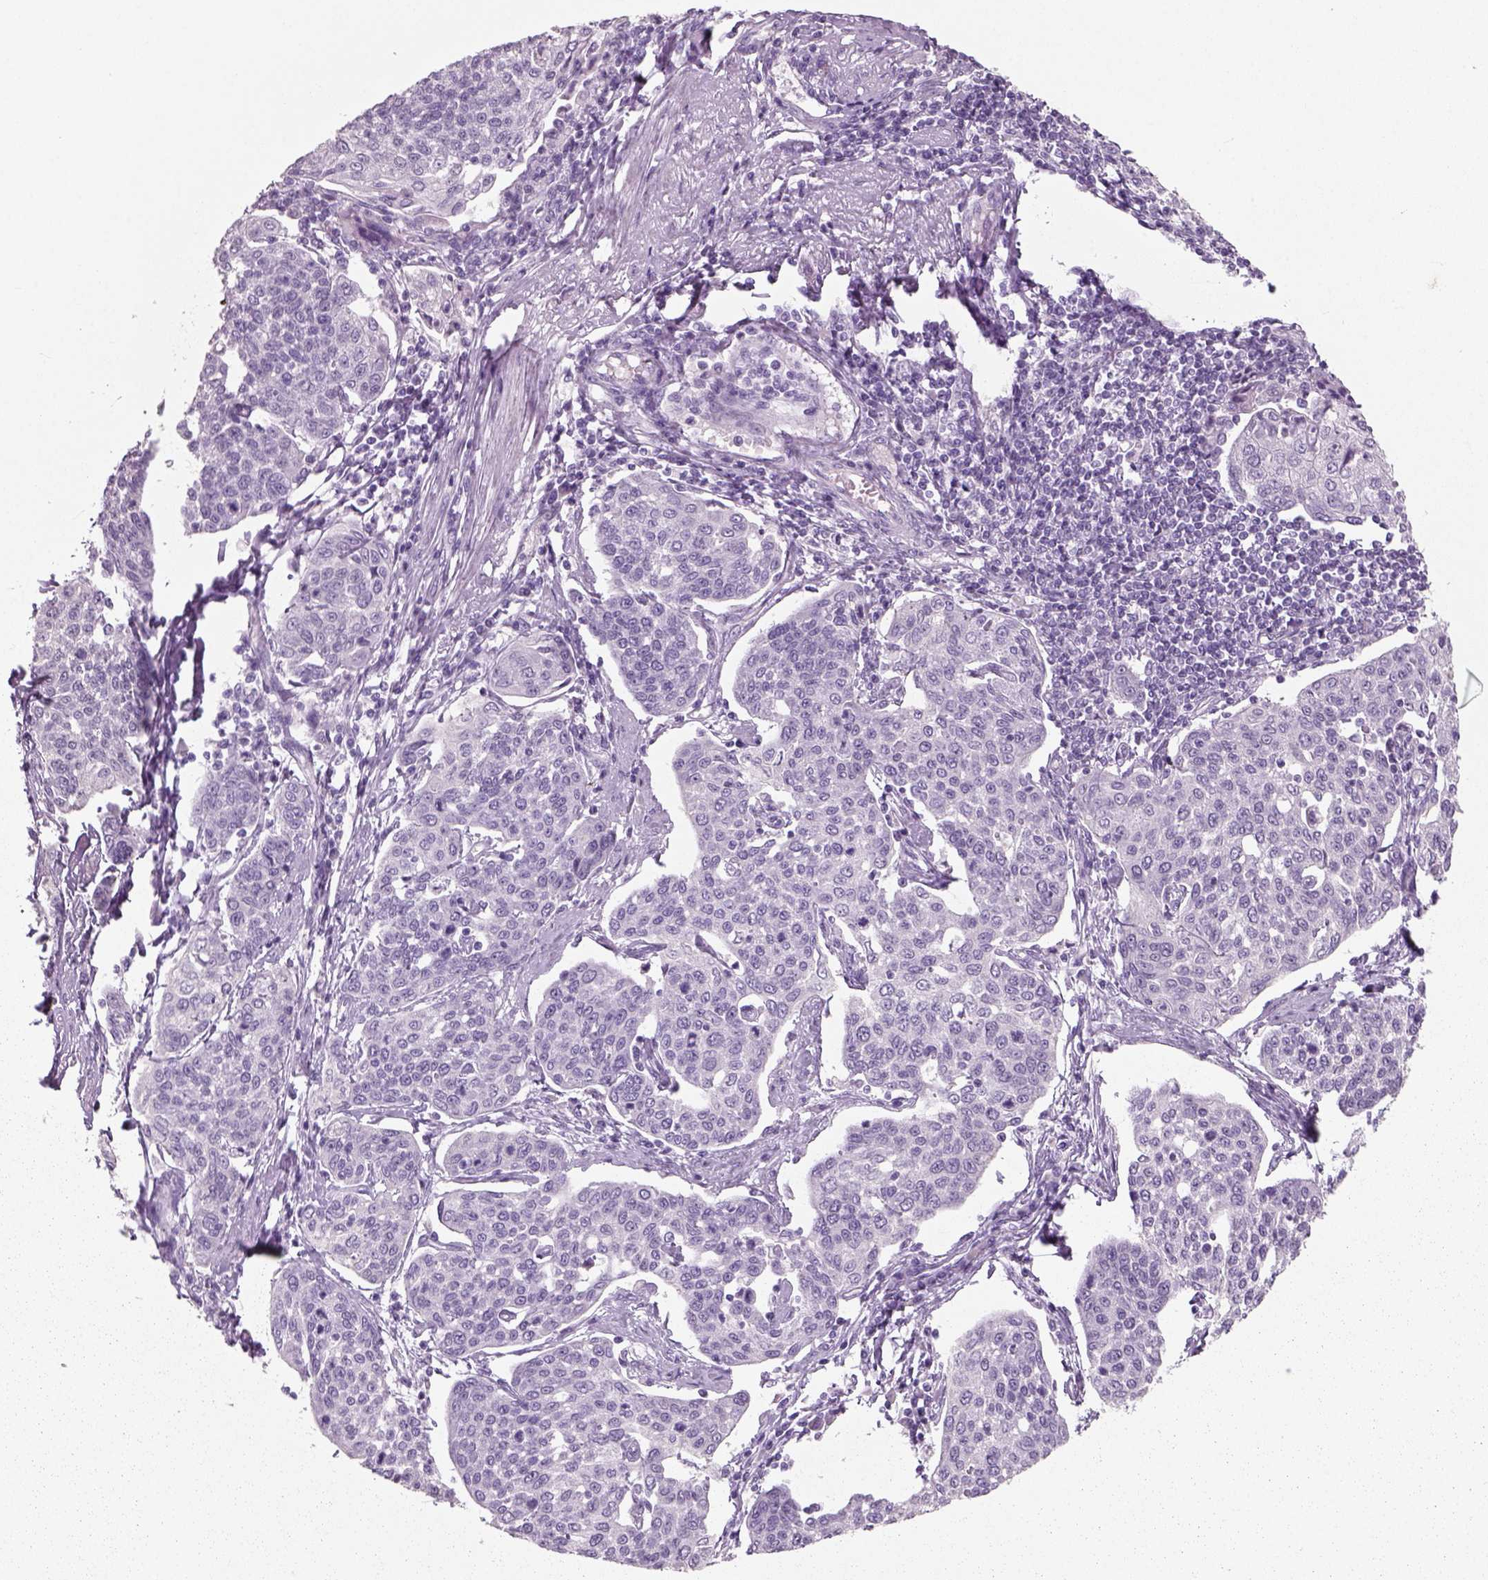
{"staining": {"intensity": "negative", "quantity": "none", "location": "none"}, "tissue": "cervical cancer", "cell_type": "Tumor cells", "image_type": "cancer", "snomed": [{"axis": "morphology", "description": "Squamous cell carcinoma, NOS"}, {"axis": "topography", "description": "Cervix"}], "caption": "This is a micrograph of immunohistochemistry (IHC) staining of cervical cancer, which shows no expression in tumor cells.", "gene": "SLC6A2", "patient": {"sex": "female", "age": 34}}